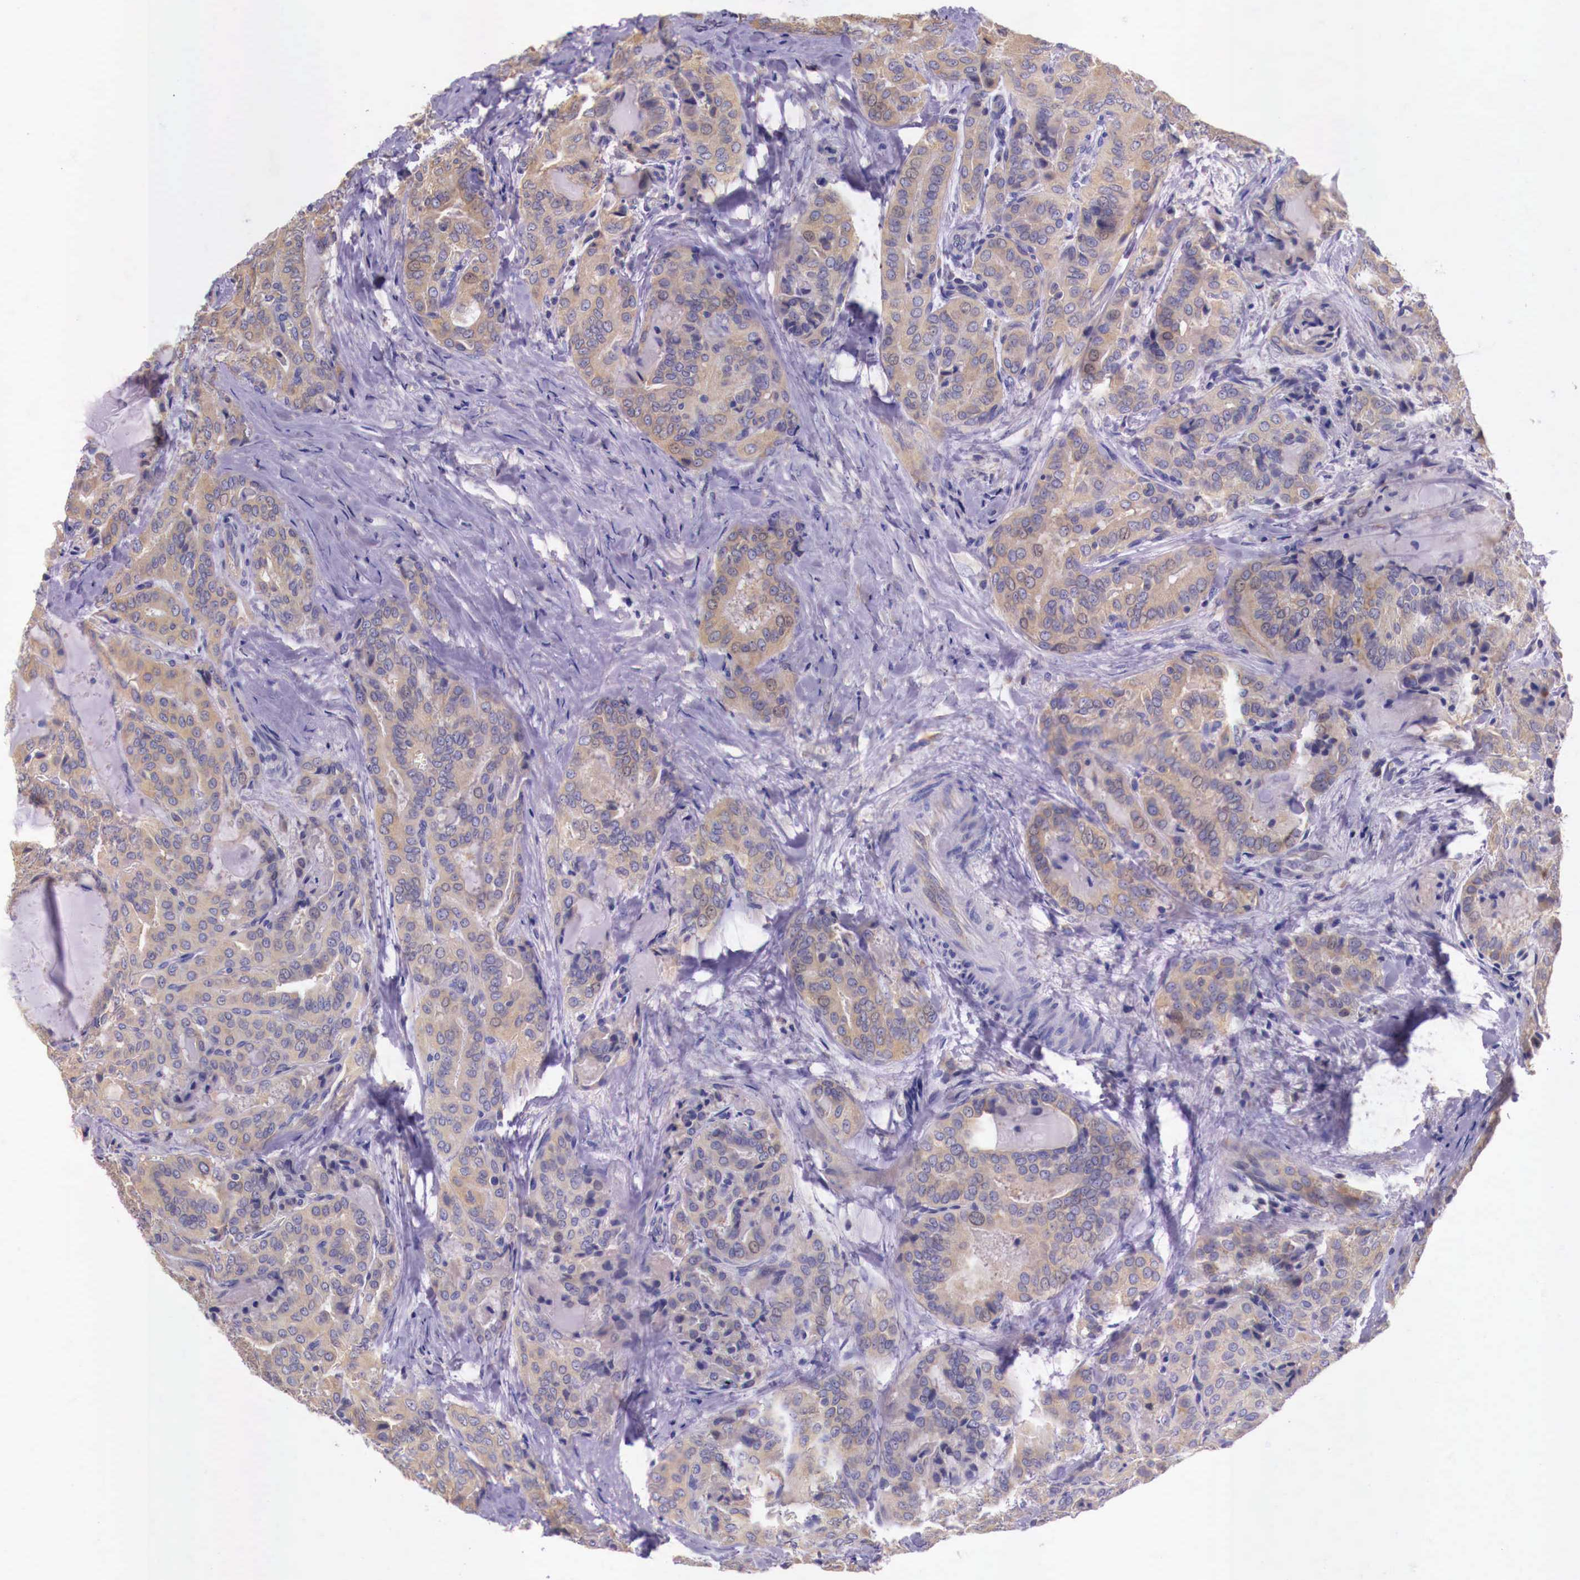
{"staining": {"intensity": "weak", "quantity": ">75%", "location": "cytoplasmic/membranous"}, "tissue": "thyroid cancer", "cell_type": "Tumor cells", "image_type": "cancer", "snomed": [{"axis": "morphology", "description": "Papillary adenocarcinoma, NOS"}, {"axis": "topography", "description": "Thyroid gland"}], "caption": "Human thyroid cancer stained with a brown dye exhibits weak cytoplasmic/membranous positive positivity in approximately >75% of tumor cells.", "gene": "GRIPAP1", "patient": {"sex": "female", "age": 71}}